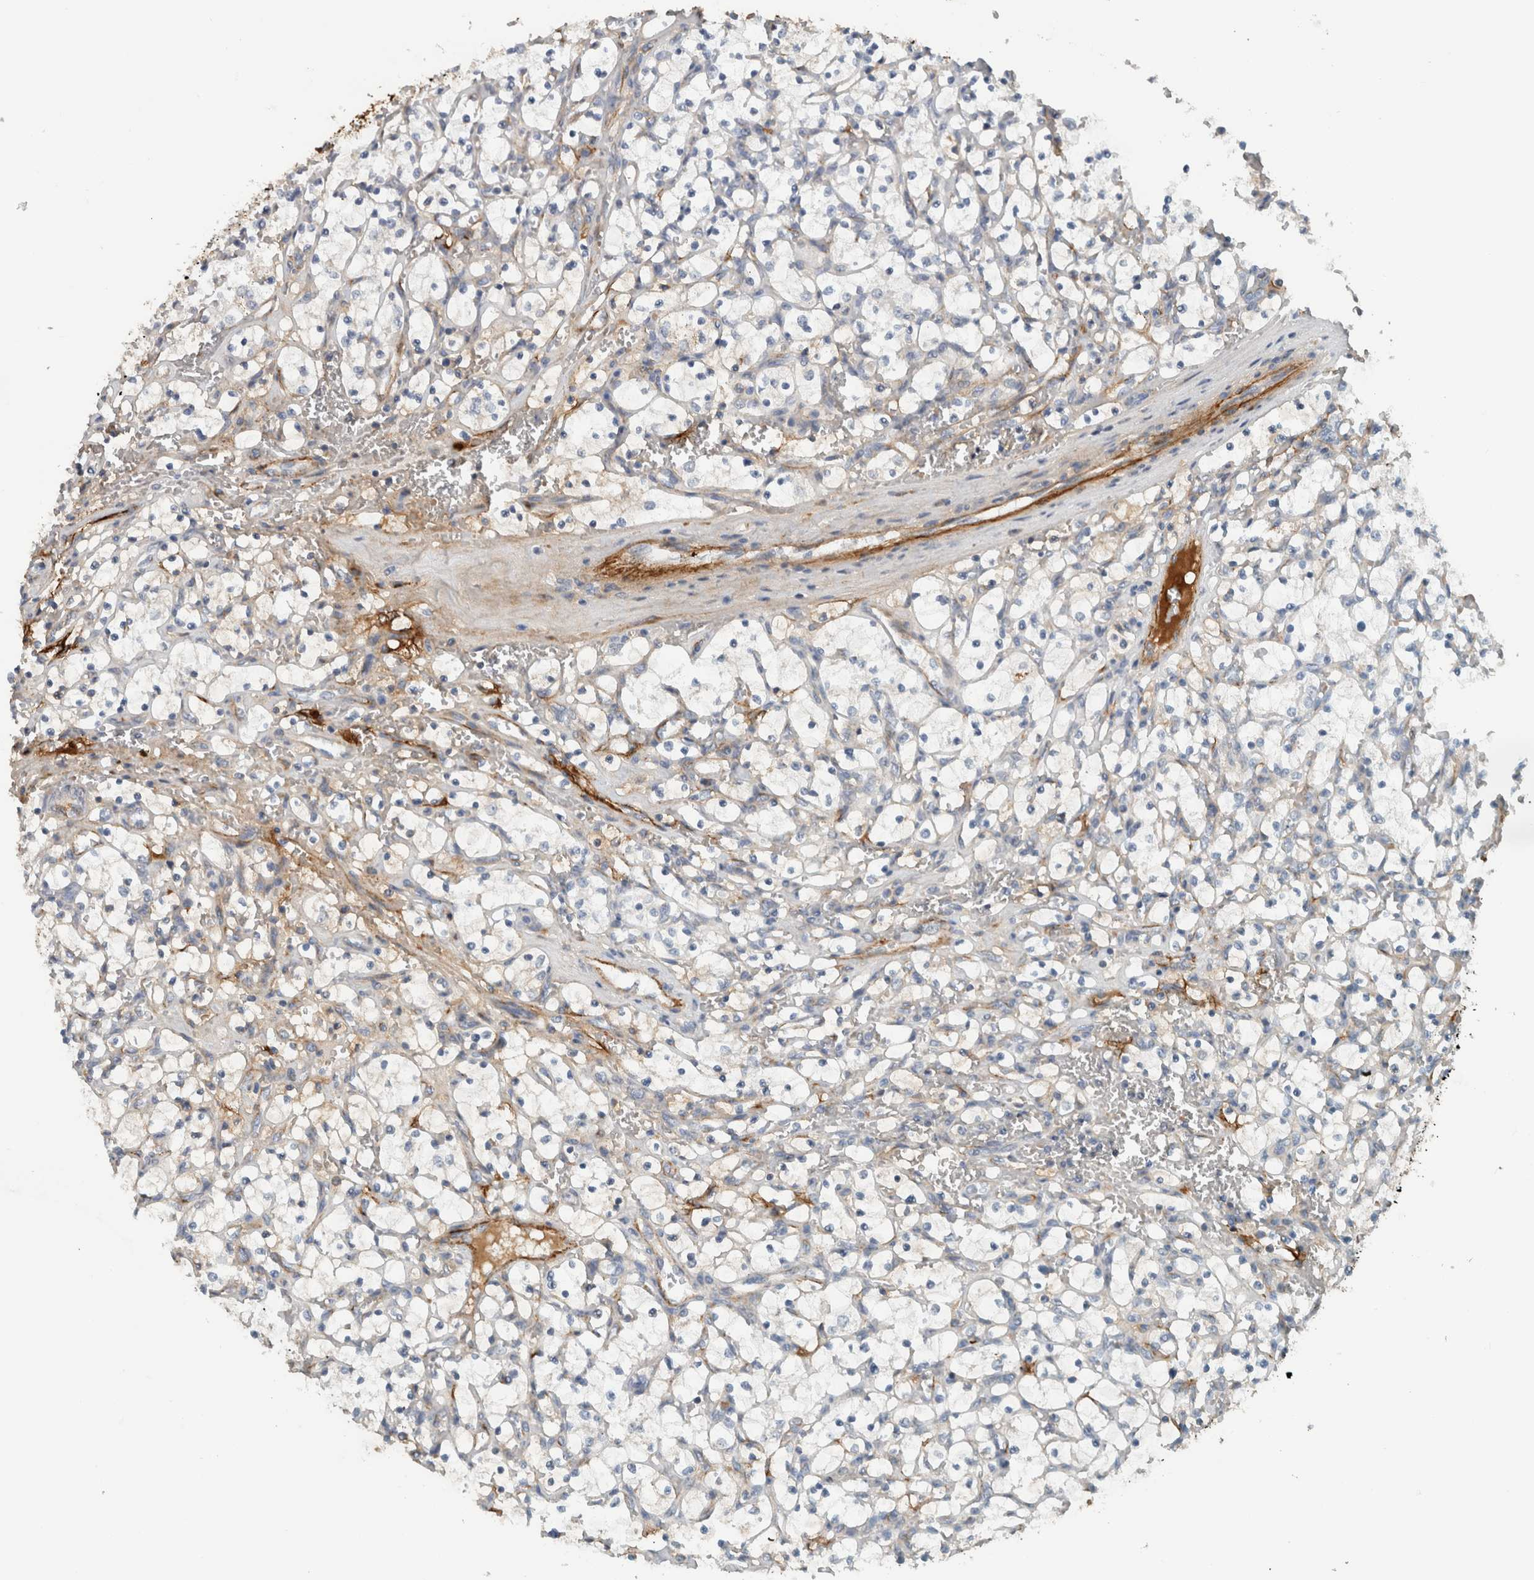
{"staining": {"intensity": "negative", "quantity": "none", "location": "none"}, "tissue": "renal cancer", "cell_type": "Tumor cells", "image_type": "cancer", "snomed": [{"axis": "morphology", "description": "Adenocarcinoma, NOS"}, {"axis": "topography", "description": "Kidney"}], "caption": "Immunohistochemical staining of human renal cancer (adenocarcinoma) reveals no significant expression in tumor cells.", "gene": "FN1", "patient": {"sex": "female", "age": 69}}